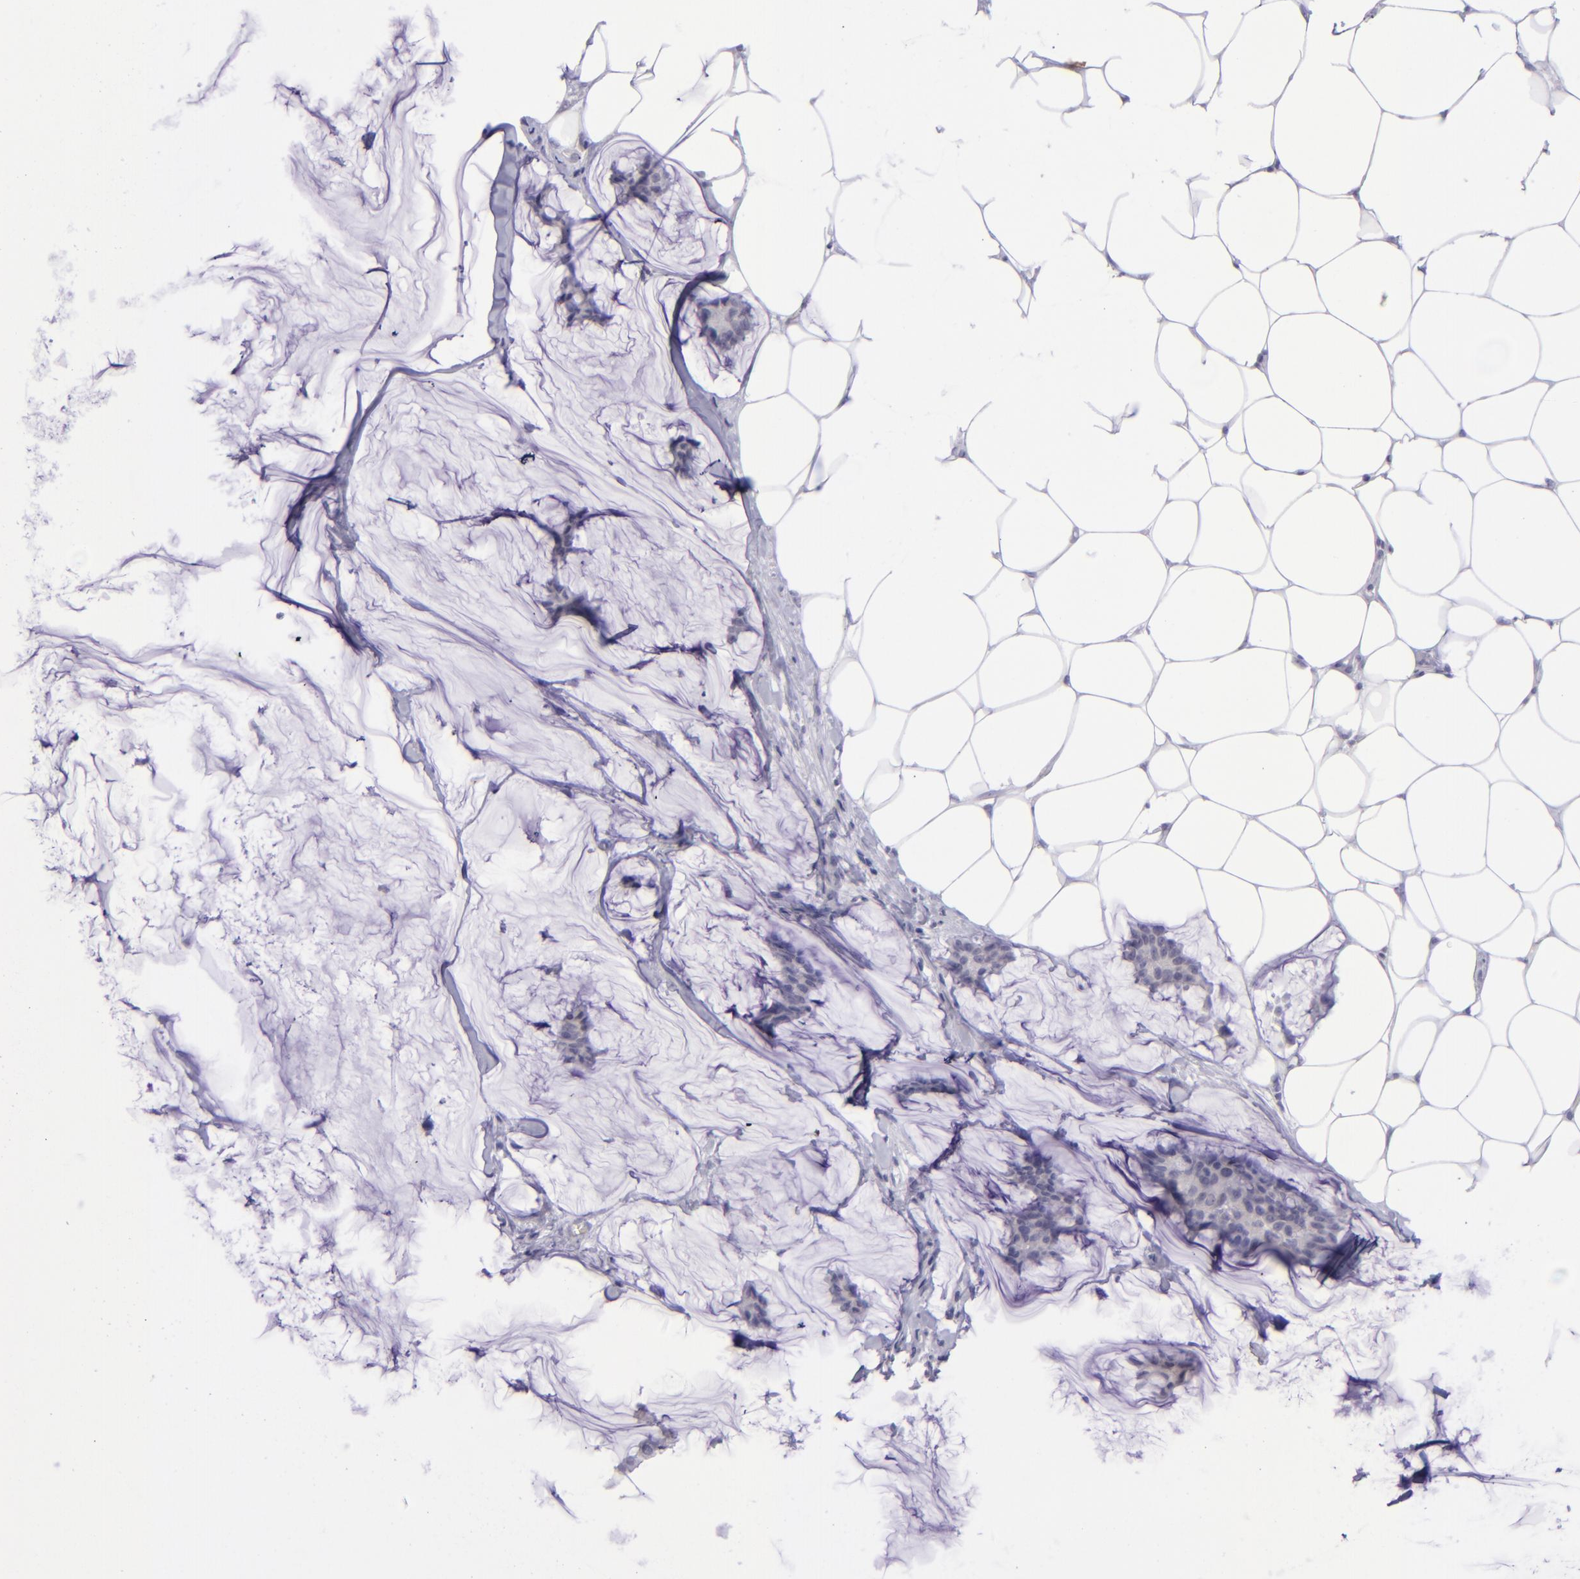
{"staining": {"intensity": "negative", "quantity": "none", "location": "none"}, "tissue": "breast cancer", "cell_type": "Tumor cells", "image_type": "cancer", "snomed": [{"axis": "morphology", "description": "Duct carcinoma"}, {"axis": "topography", "description": "Breast"}], "caption": "Tumor cells show no significant positivity in breast cancer (infiltrating ductal carcinoma).", "gene": "POU2F2", "patient": {"sex": "female", "age": 93}}